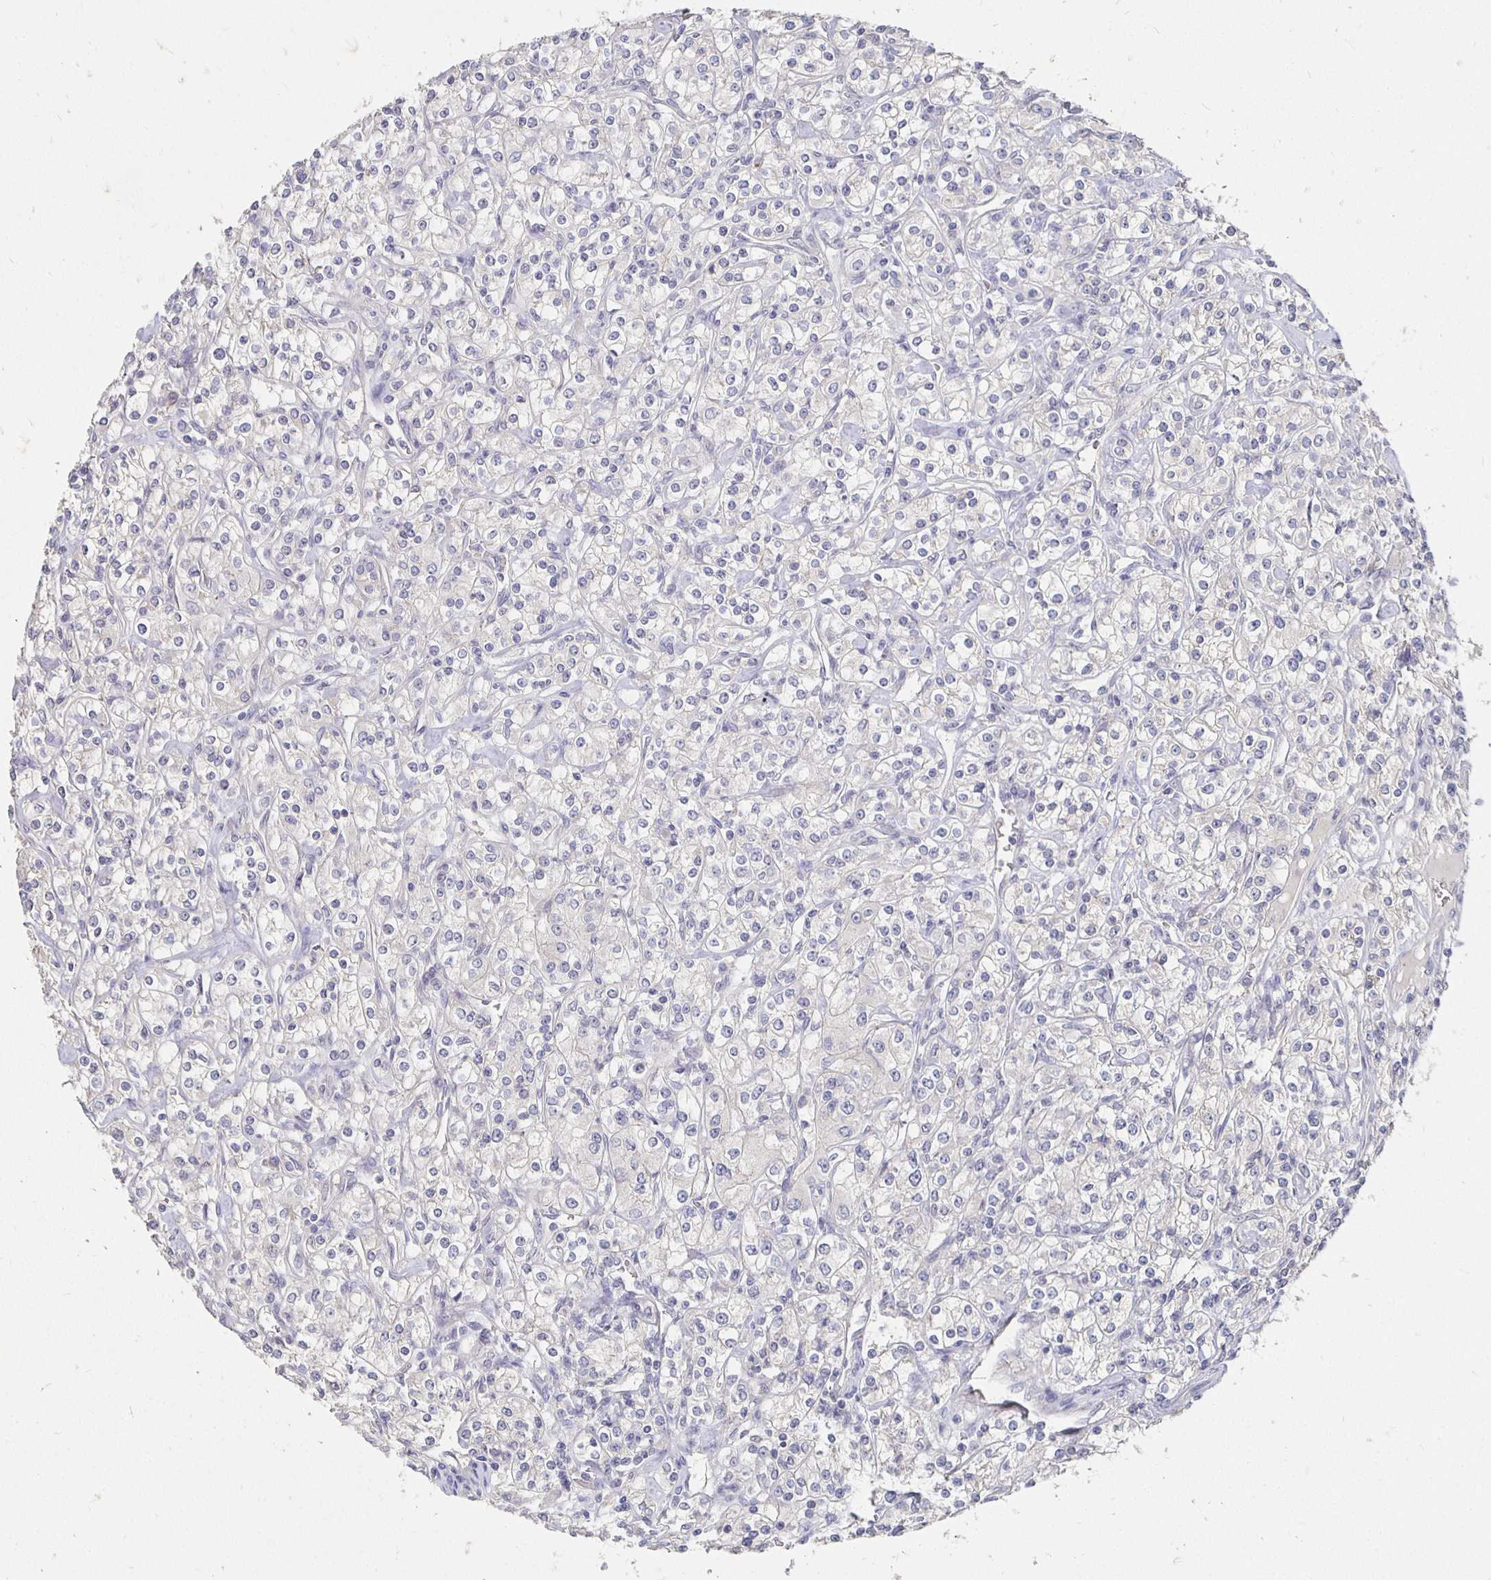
{"staining": {"intensity": "negative", "quantity": "none", "location": "none"}, "tissue": "renal cancer", "cell_type": "Tumor cells", "image_type": "cancer", "snomed": [{"axis": "morphology", "description": "Adenocarcinoma, NOS"}, {"axis": "topography", "description": "Kidney"}], "caption": "High magnification brightfield microscopy of renal adenocarcinoma stained with DAB (3,3'-diaminobenzidine) (brown) and counterstained with hematoxylin (blue): tumor cells show no significant staining.", "gene": "FKRP", "patient": {"sex": "male", "age": 77}}